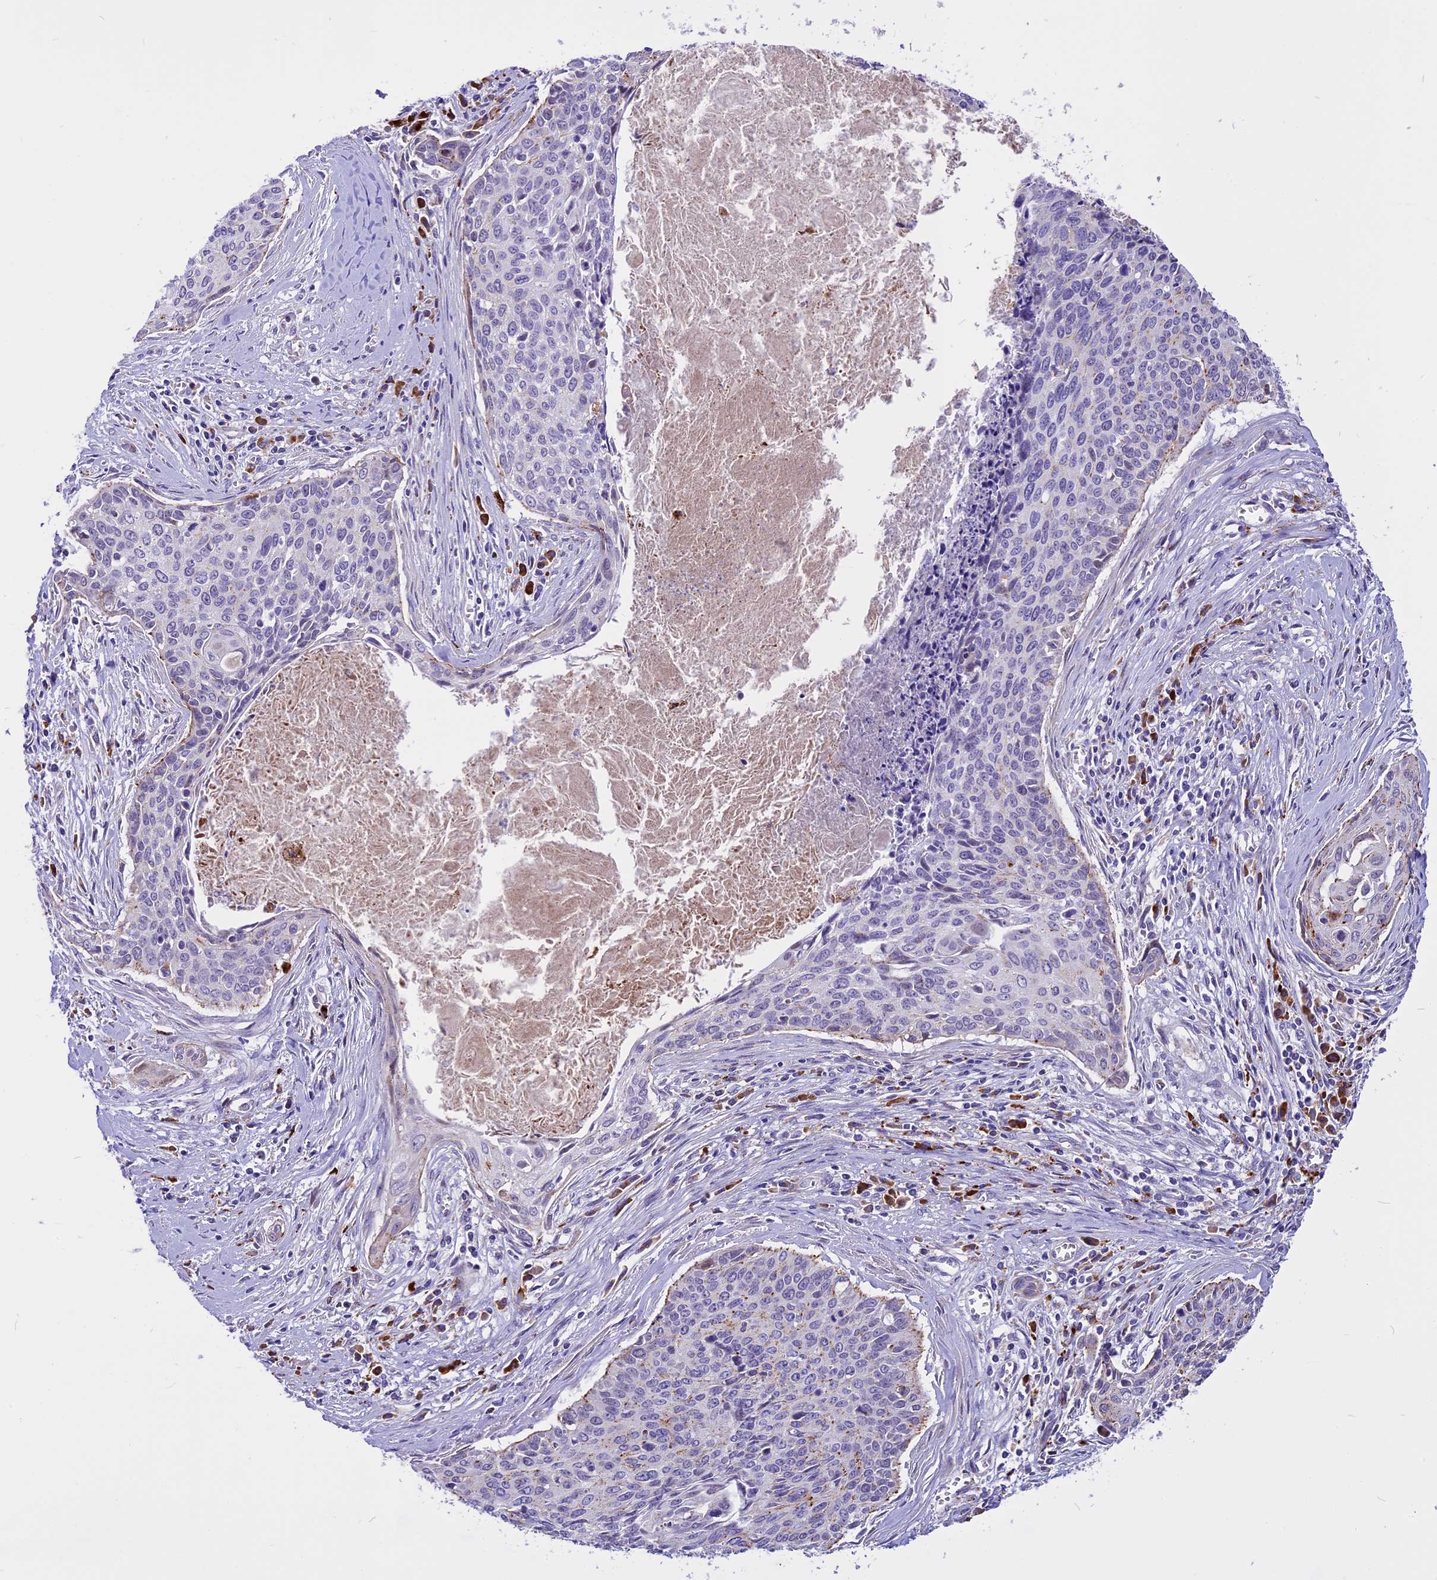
{"staining": {"intensity": "negative", "quantity": "none", "location": "none"}, "tissue": "cervical cancer", "cell_type": "Tumor cells", "image_type": "cancer", "snomed": [{"axis": "morphology", "description": "Squamous cell carcinoma, NOS"}, {"axis": "topography", "description": "Cervix"}], "caption": "High power microscopy image of an immunohistochemistry (IHC) image of cervical squamous cell carcinoma, revealing no significant expression in tumor cells.", "gene": "THRSP", "patient": {"sex": "female", "age": 55}}